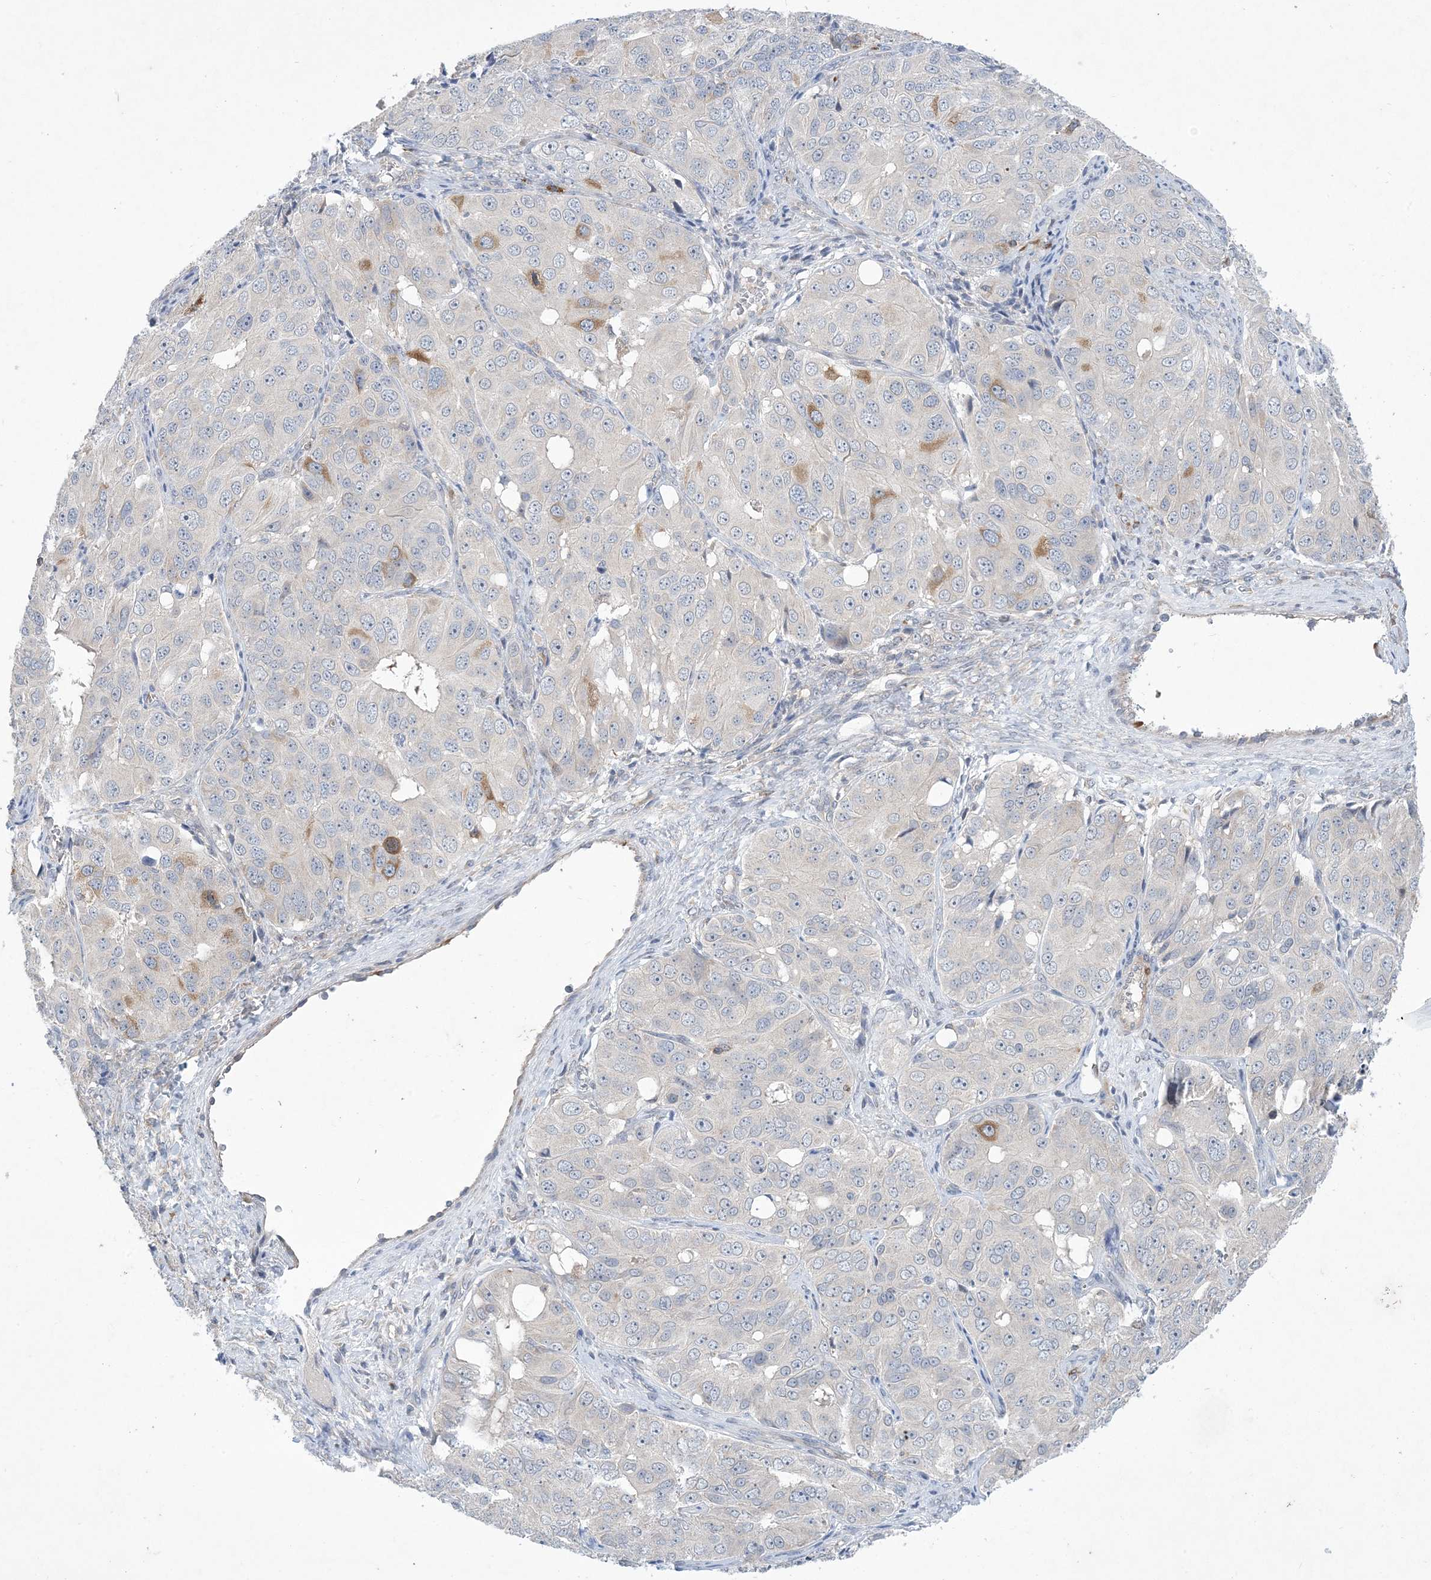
{"staining": {"intensity": "negative", "quantity": "none", "location": "none"}, "tissue": "ovarian cancer", "cell_type": "Tumor cells", "image_type": "cancer", "snomed": [{"axis": "morphology", "description": "Carcinoma, endometroid"}, {"axis": "topography", "description": "Ovary"}], "caption": "Micrograph shows no protein expression in tumor cells of ovarian cancer (endometroid carcinoma) tissue.", "gene": "AOC1", "patient": {"sex": "female", "age": 51}}